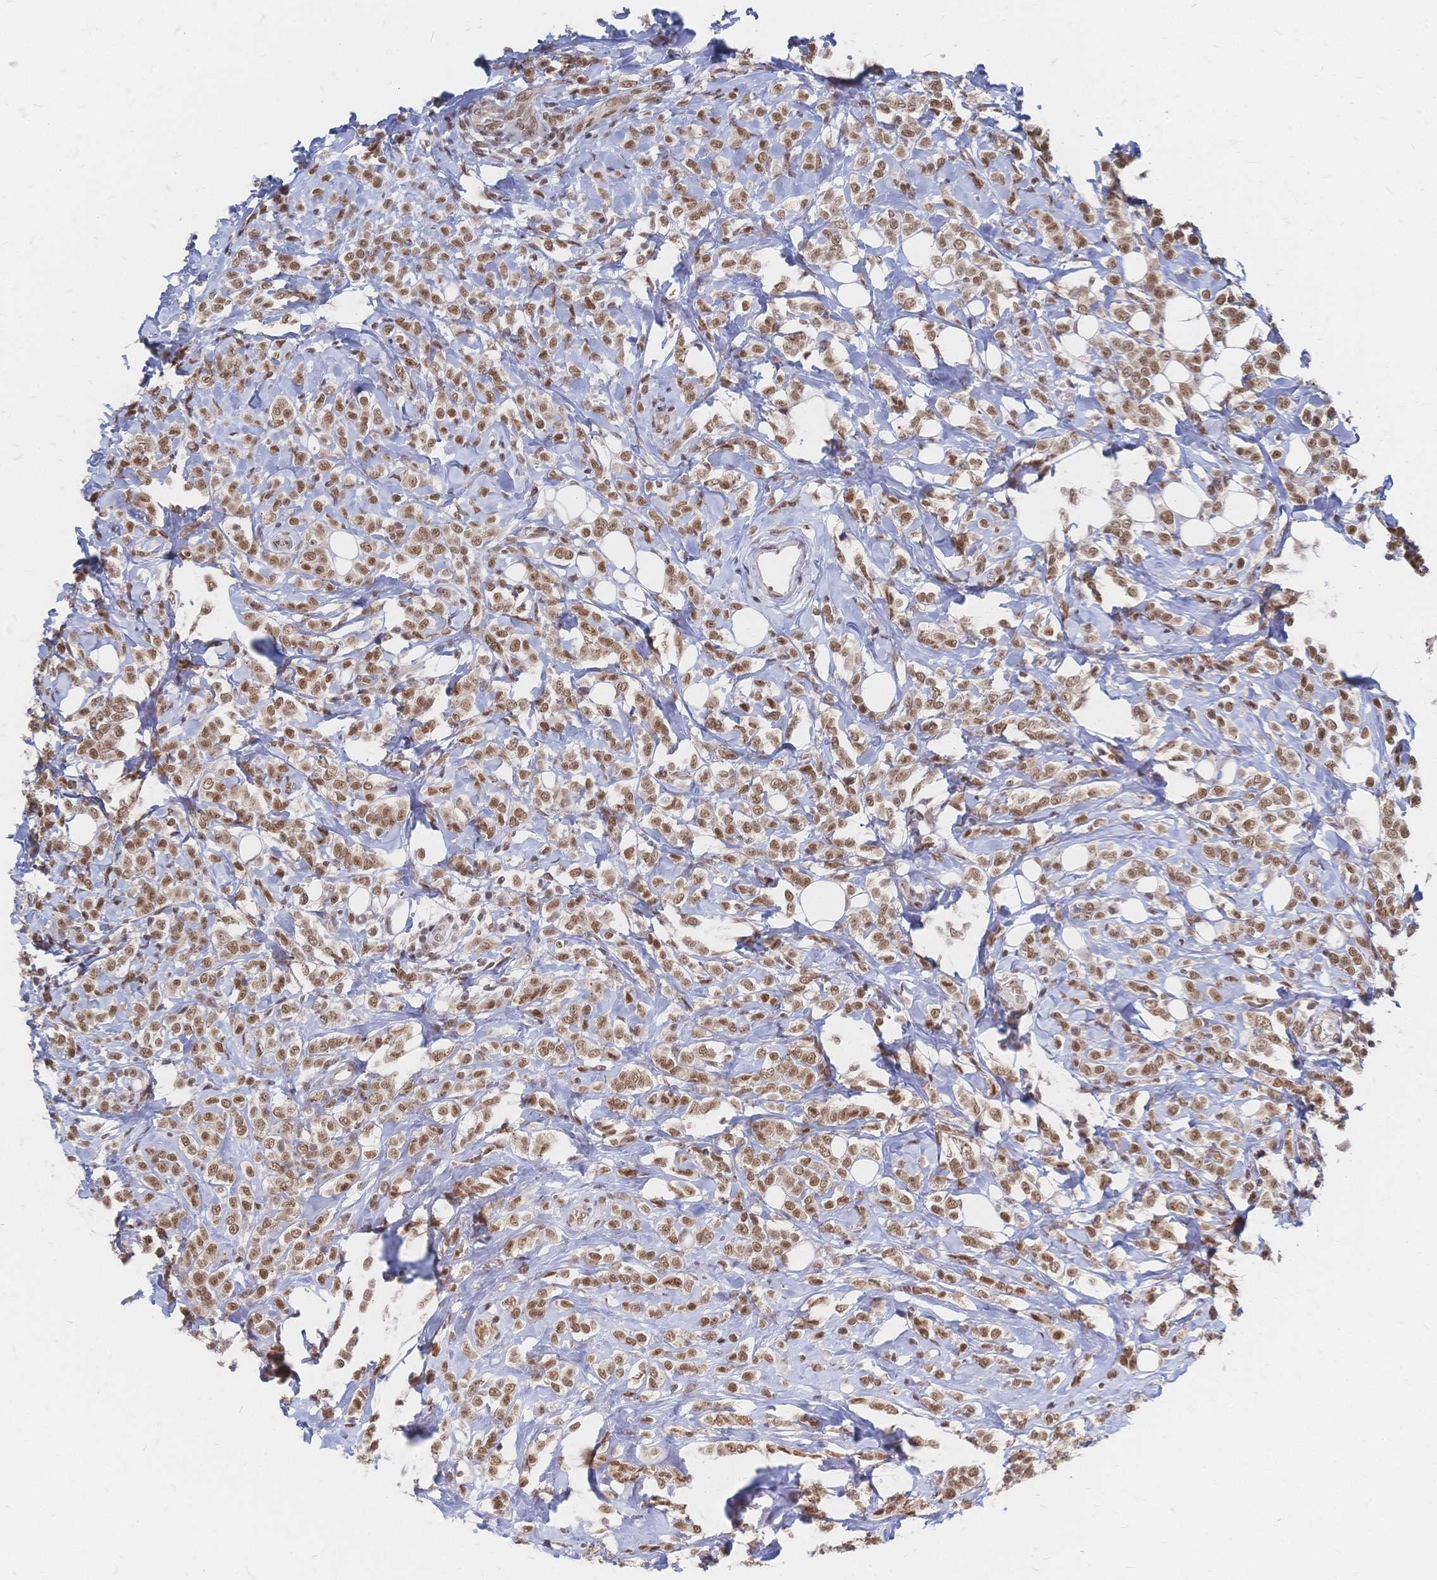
{"staining": {"intensity": "moderate", "quantity": ">75%", "location": "nuclear"}, "tissue": "breast cancer", "cell_type": "Tumor cells", "image_type": "cancer", "snomed": [{"axis": "morphology", "description": "Lobular carcinoma"}, {"axis": "topography", "description": "Breast"}], "caption": "High-power microscopy captured an immunohistochemistry micrograph of breast cancer (lobular carcinoma), revealing moderate nuclear staining in about >75% of tumor cells. (DAB = brown stain, brightfield microscopy at high magnification).", "gene": "NELFA", "patient": {"sex": "female", "age": 49}}